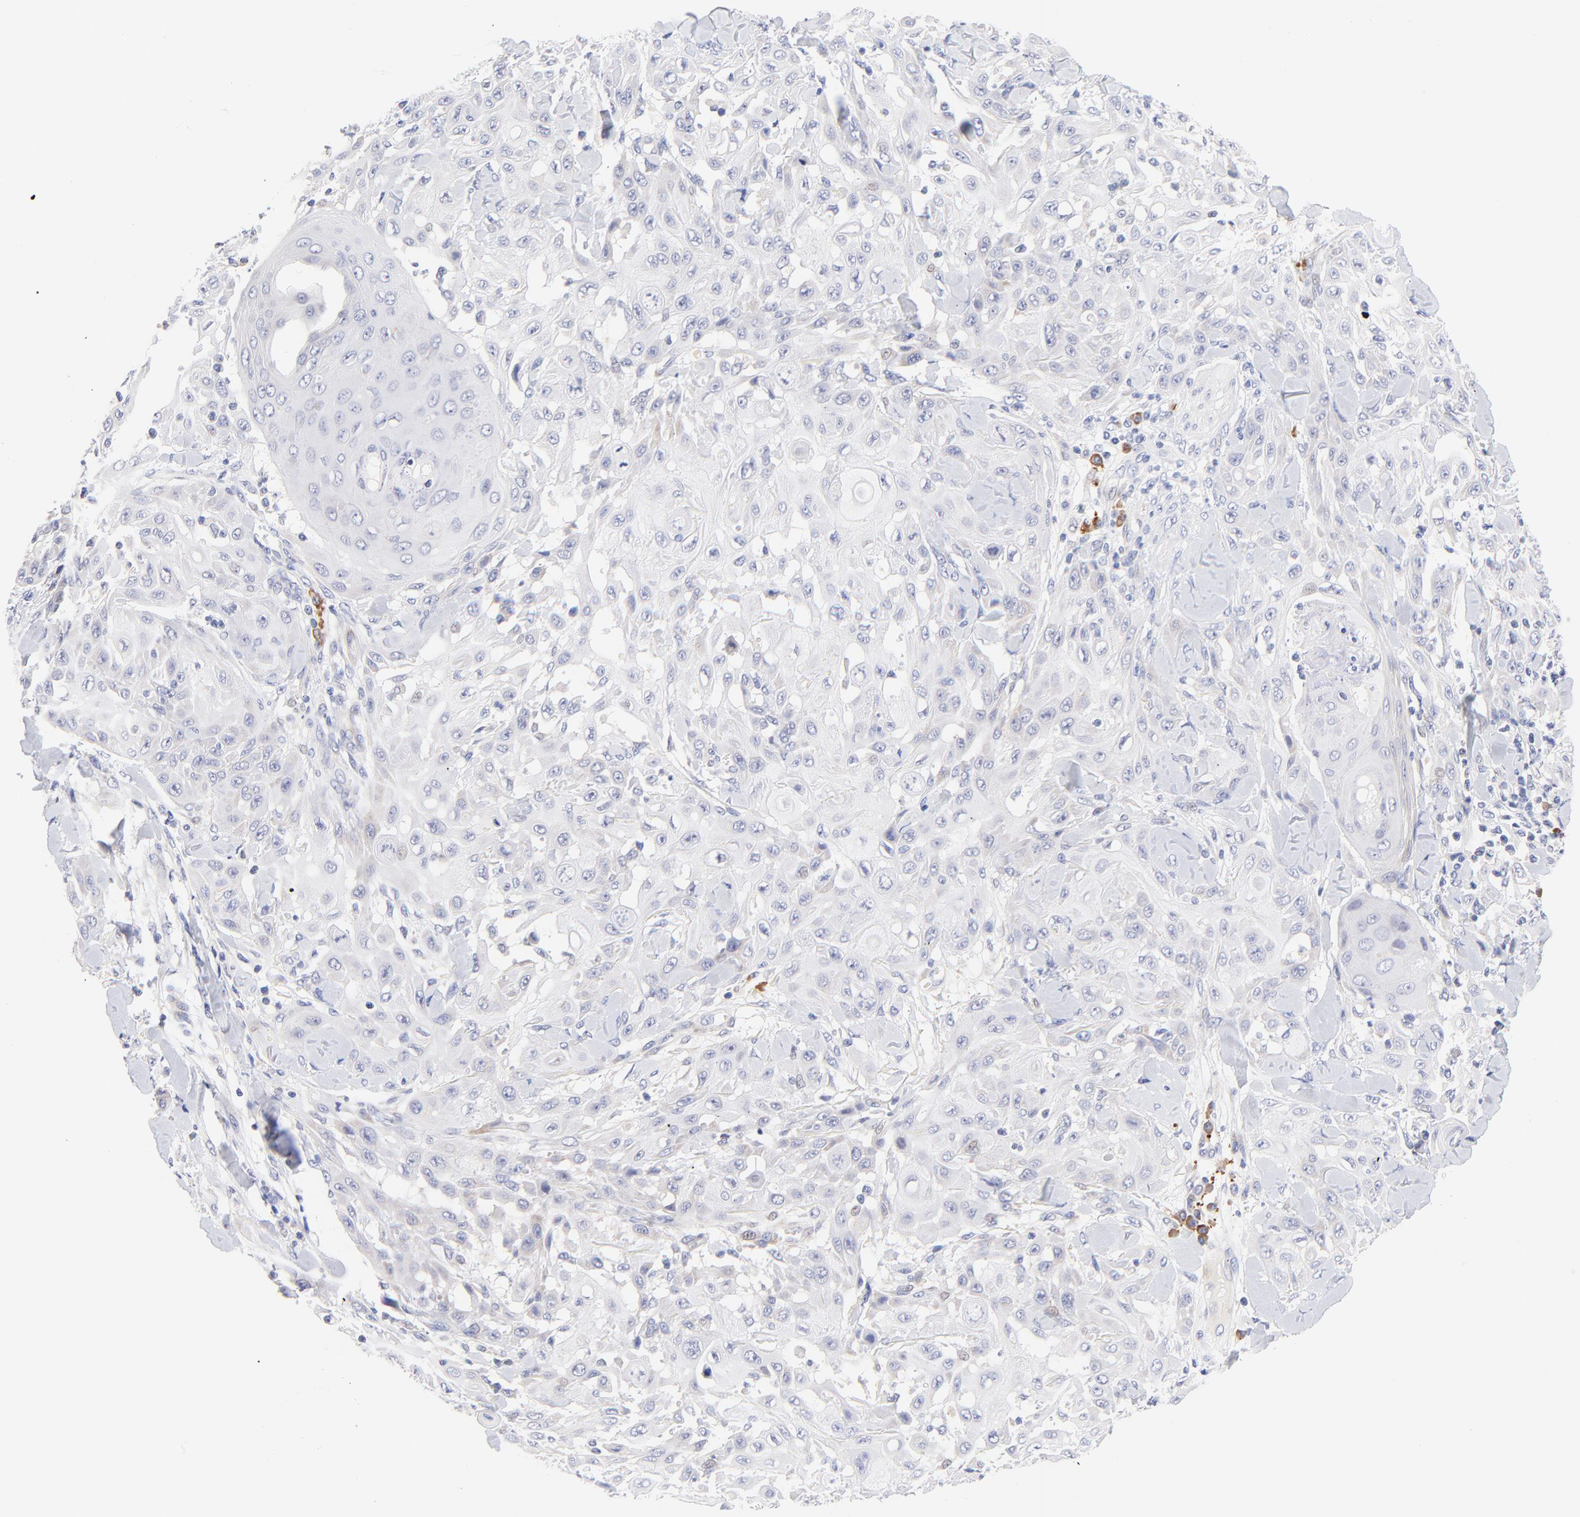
{"staining": {"intensity": "negative", "quantity": "none", "location": "none"}, "tissue": "skin cancer", "cell_type": "Tumor cells", "image_type": "cancer", "snomed": [{"axis": "morphology", "description": "Squamous cell carcinoma, NOS"}, {"axis": "topography", "description": "Skin"}], "caption": "Micrograph shows no protein staining in tumor cells of skin cancer (squamous cell carcinoma) tissue.", "gene": "AFF2", "patient": {"sex": "male", "age": 24}}